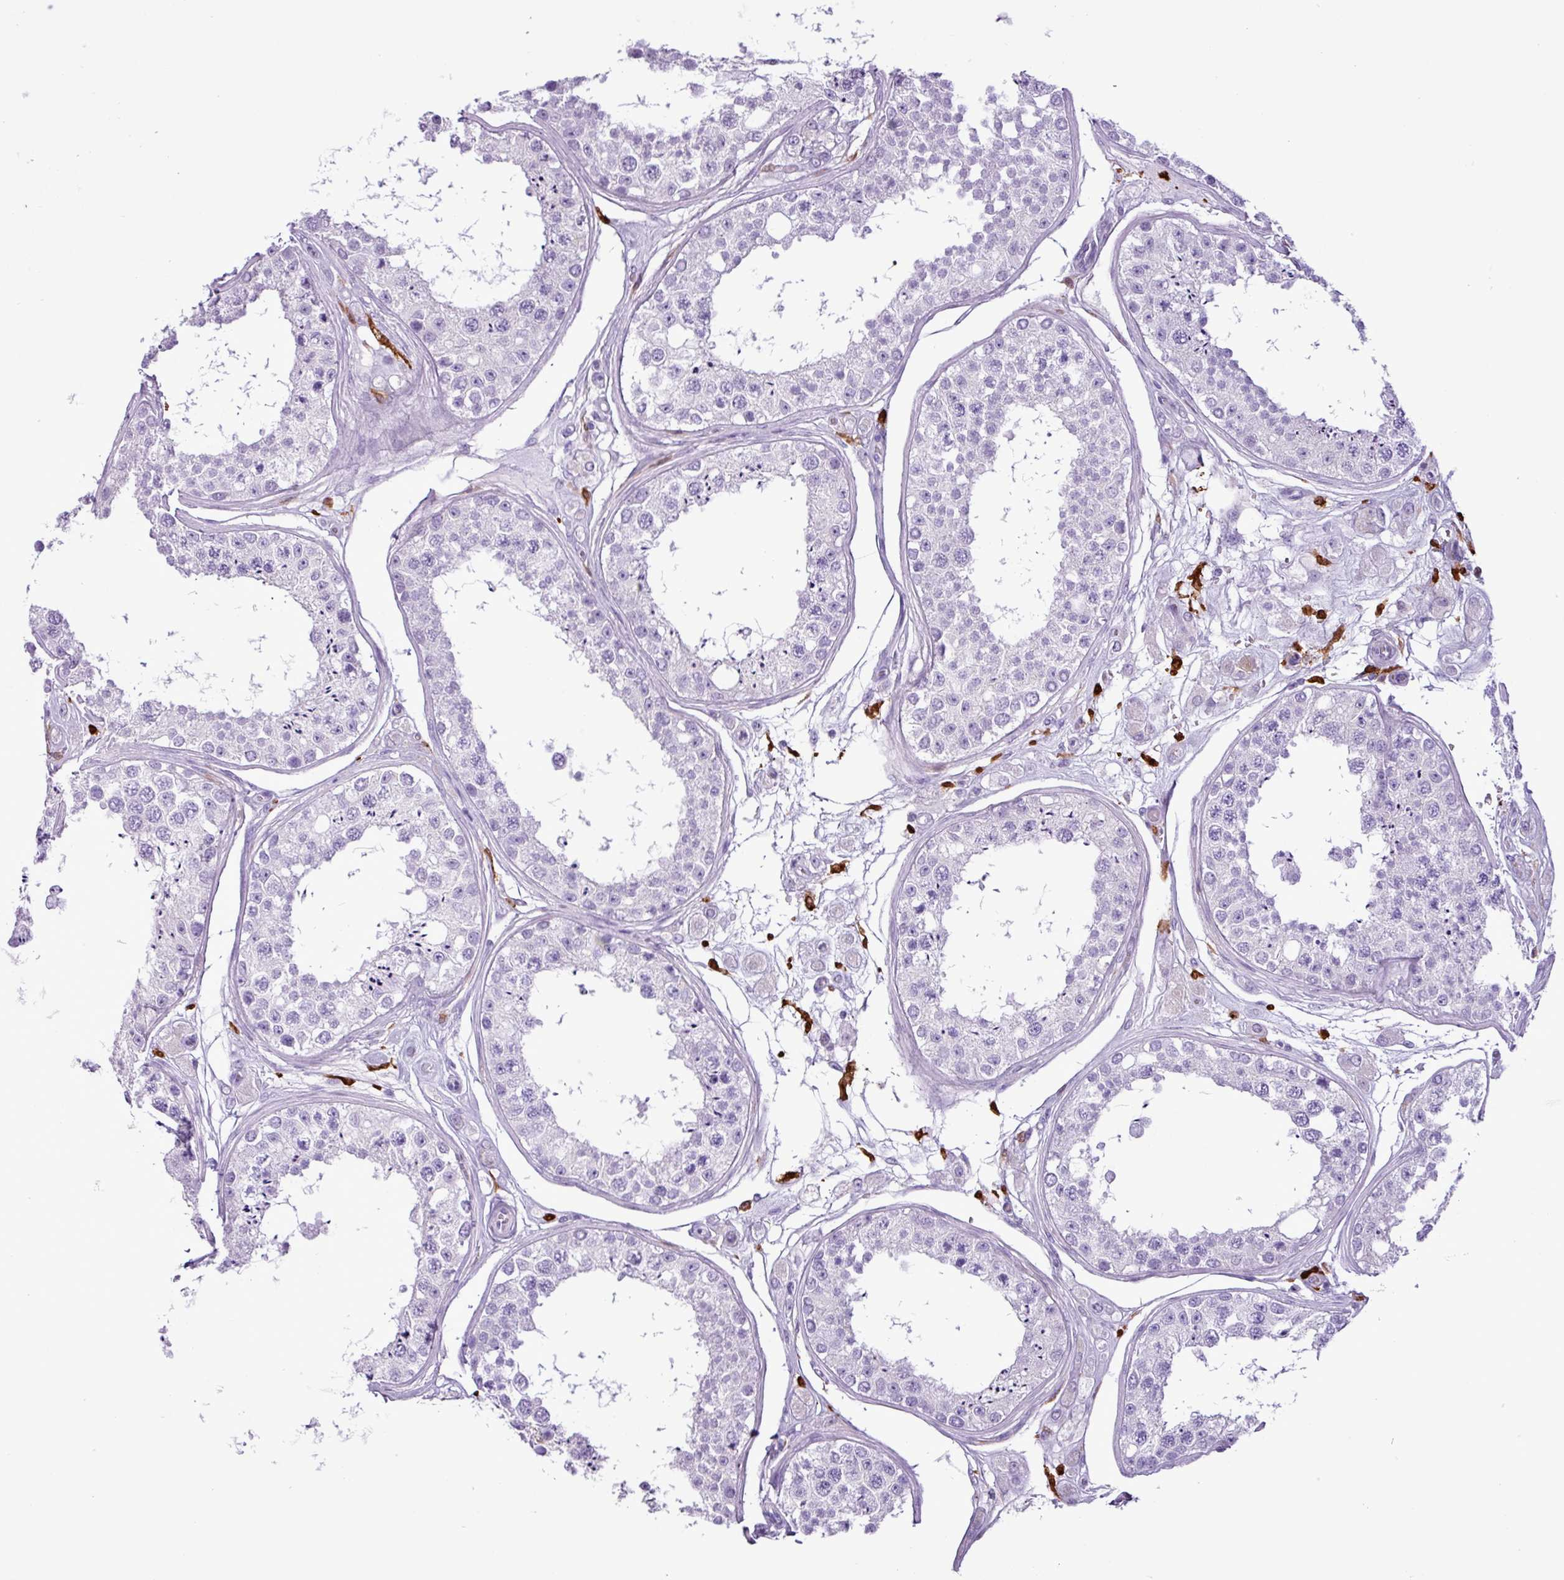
{"staining": {"intensity": "negative", "quantity": "none", "location": "none"}, "tissue": "testis", "cell_type": "Cells in seminiferous ducts", "image_type": "normal", "snomed": [{"axis": "morphology", "description": "Normal tissue, NOS"}, {"axis": "topography", "description": "Testis"}], "caption": "Immunohistochemistry micrograph of normal human testis stained for a protein (brown), which exhibits no positivity in cells in seminiferous ducts. Nuclei are stained in blue.", "gene": "TMEM200C", "patient": {"sex": "male", "age": 25}}